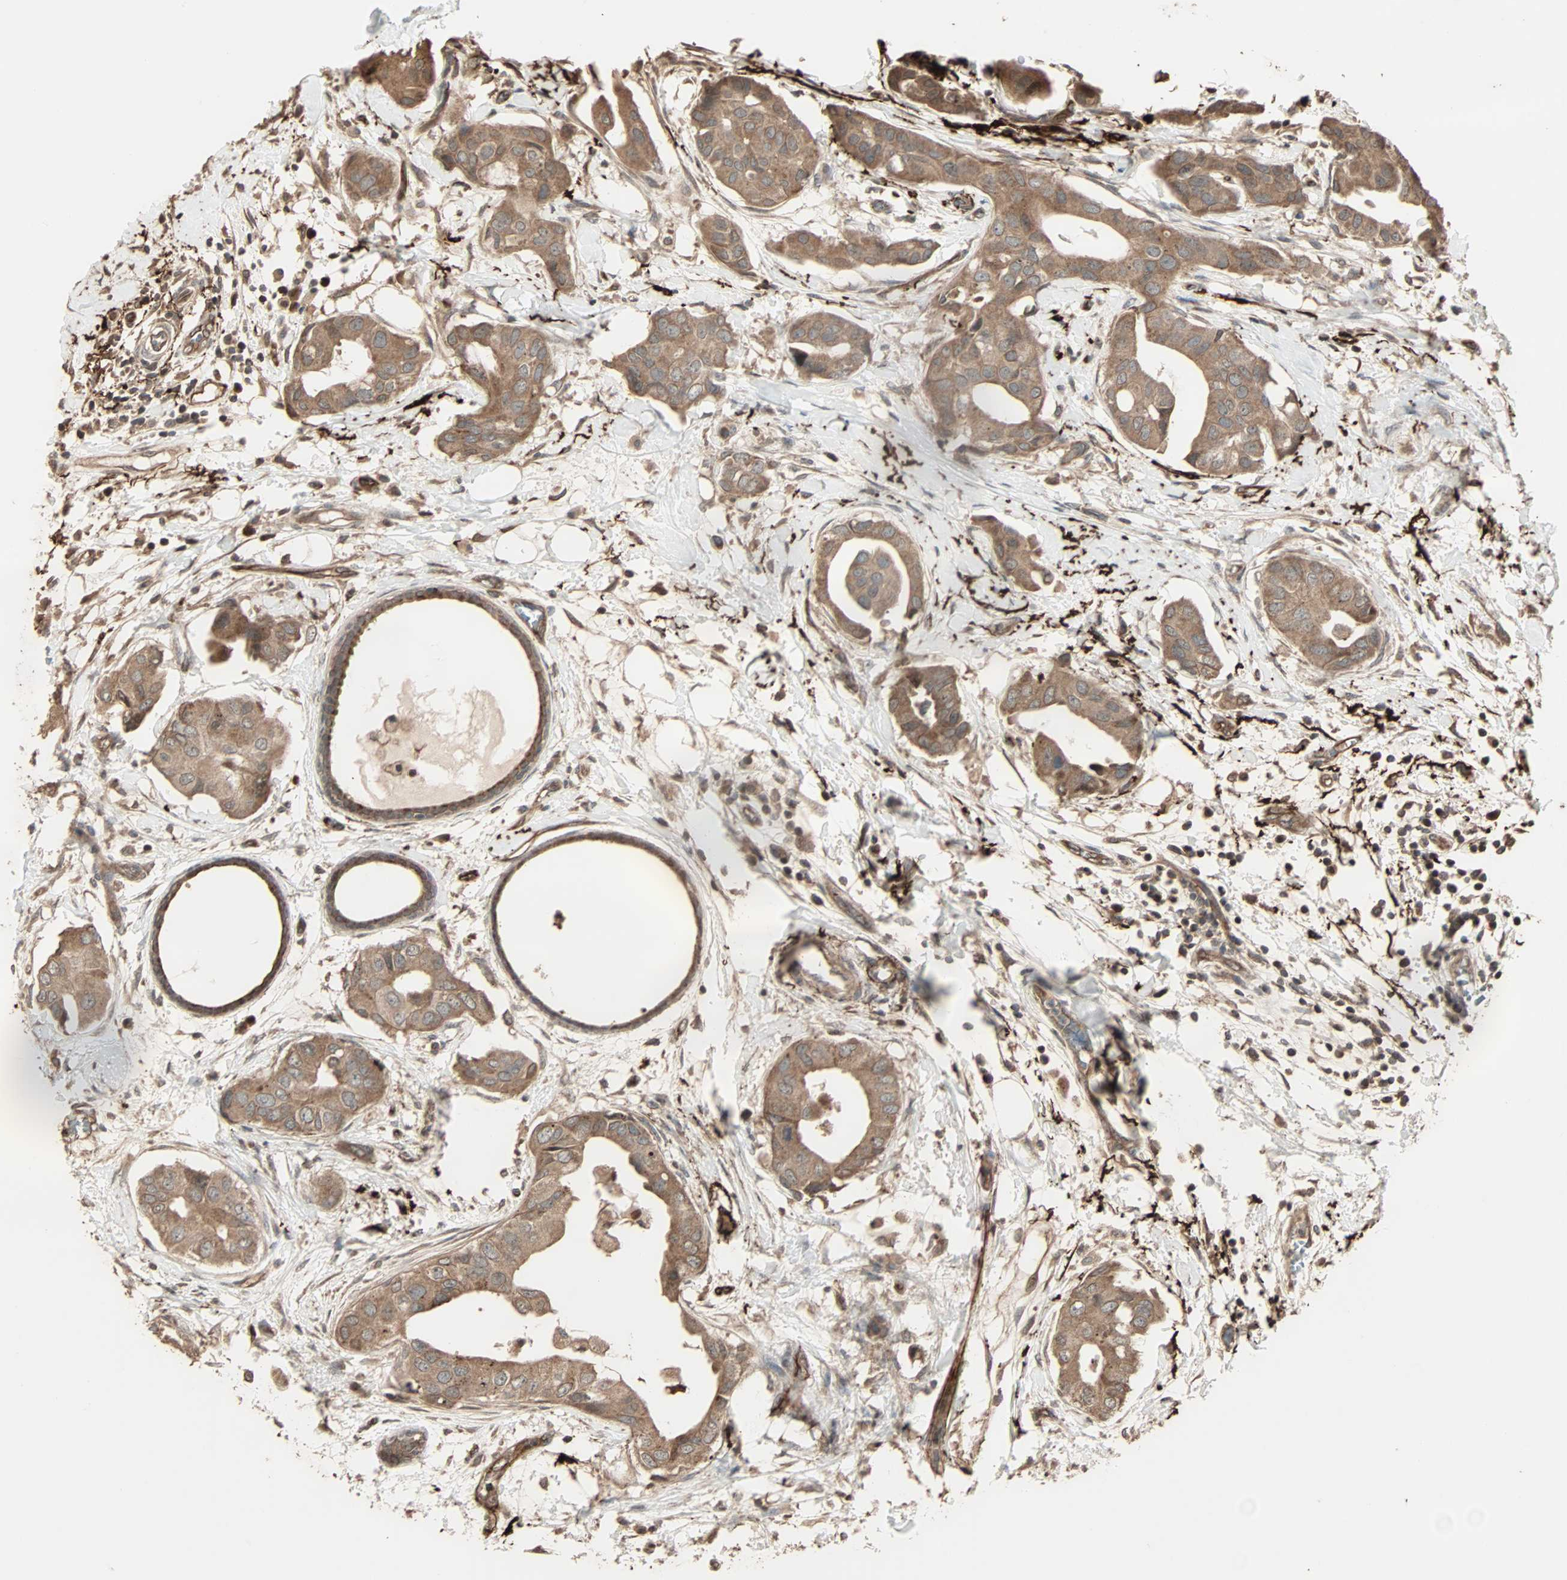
{"staining": {"intensity": "moderate", "quantity": ">75%", "location": "cytoplasmic/membranous"}, "tissue": "breast cancer", "cell_type": "Tumor cells", "image_type": "cancer", "snomed": [{"axis": "morphology", "description": "Duct carcinoma"}, {"axis": "topography", "description": "Breast"}], "caption": "Protein analysis of breast invasive ductal carcinoma tissue displays moderate cytoplasmic/membranous staining in approximately >75% of tumor cells.", "gene": "CALCRL", "patient": {"sex": "female", "age": 40}}